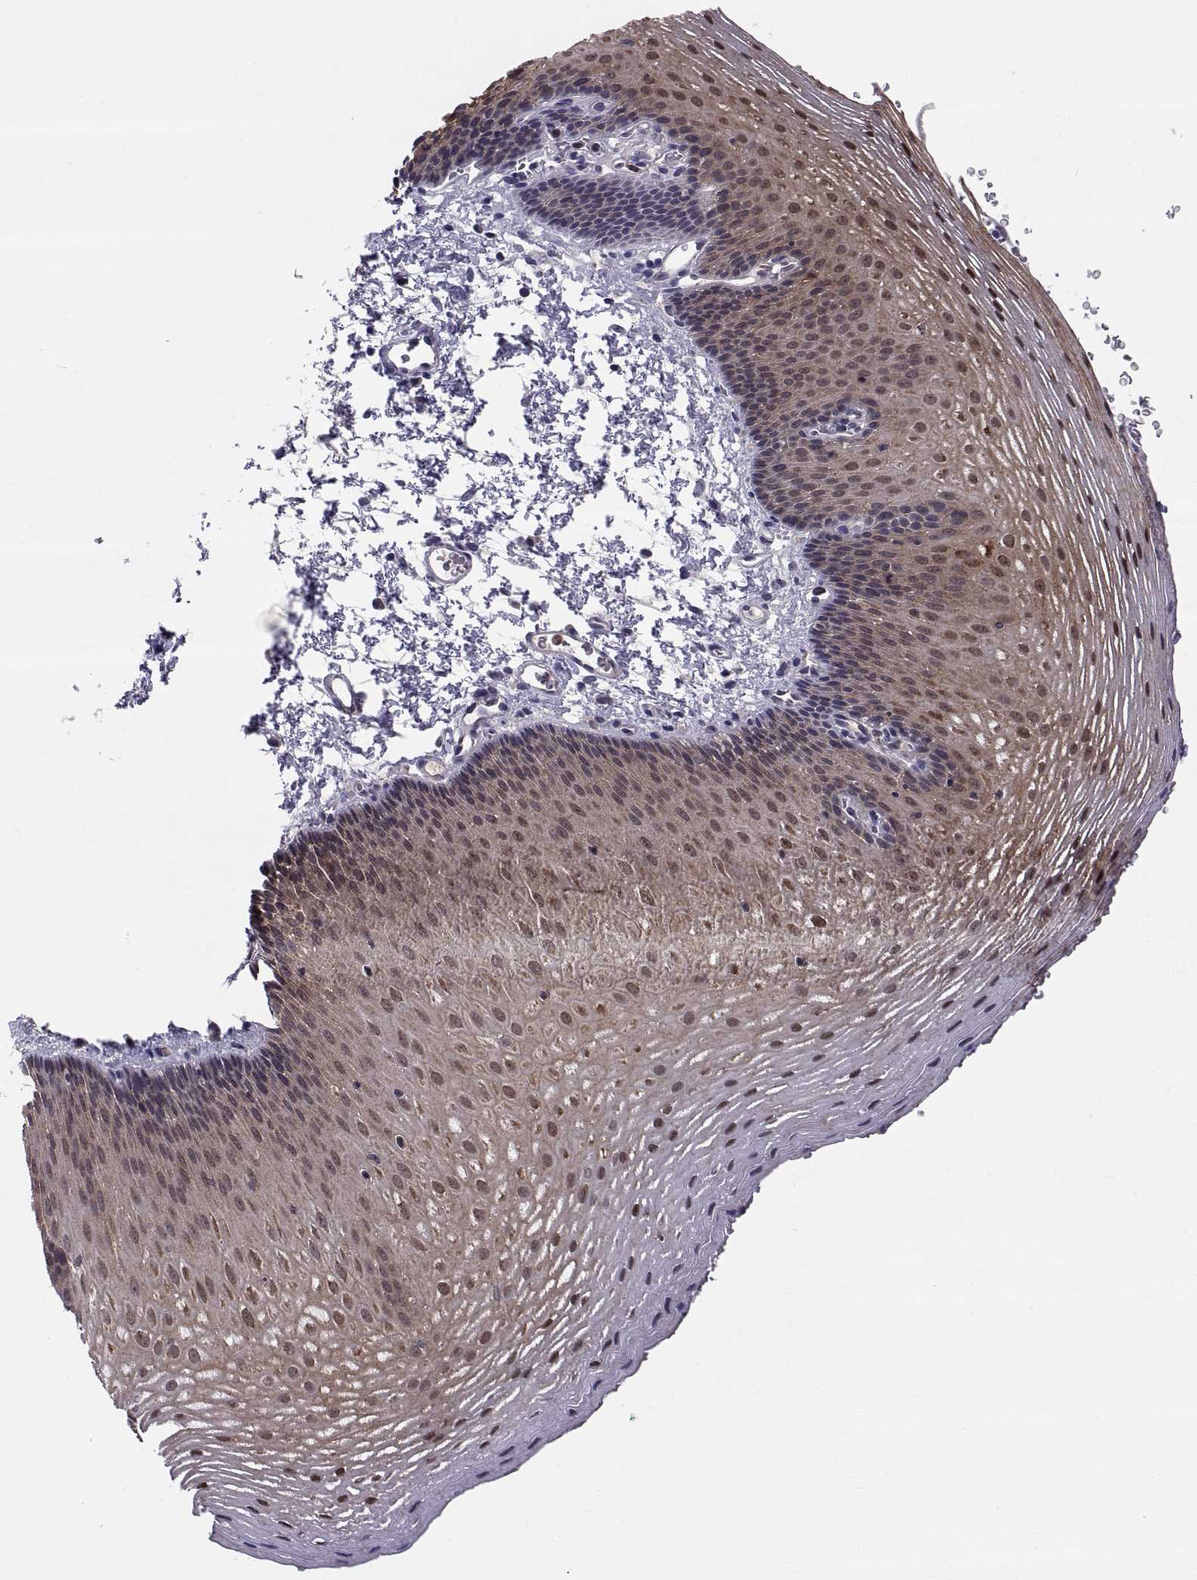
{"staining": {"intensity": "strong", "quantity": ">75%", "location": "cytoplasmic/membranous,nuclear"}, "tissue": "esophagus", "cell_type": "Squamous epithelial cells", "image_type": "normal", "snomed": [{"axis": "morphology", "description": "Normal tissue, NOS"}, {"axis": "topography", "description": "Esophagus"}], "caption": "The image displays immunohistochemical staining of unremarkable esophagus. There is strong cytoplasmic/membranous,nuclear staining is identified in about >75% of squamous epithelial cells.", "gene": "PKP1", "patient": {"sex": "male", "age": 76}}